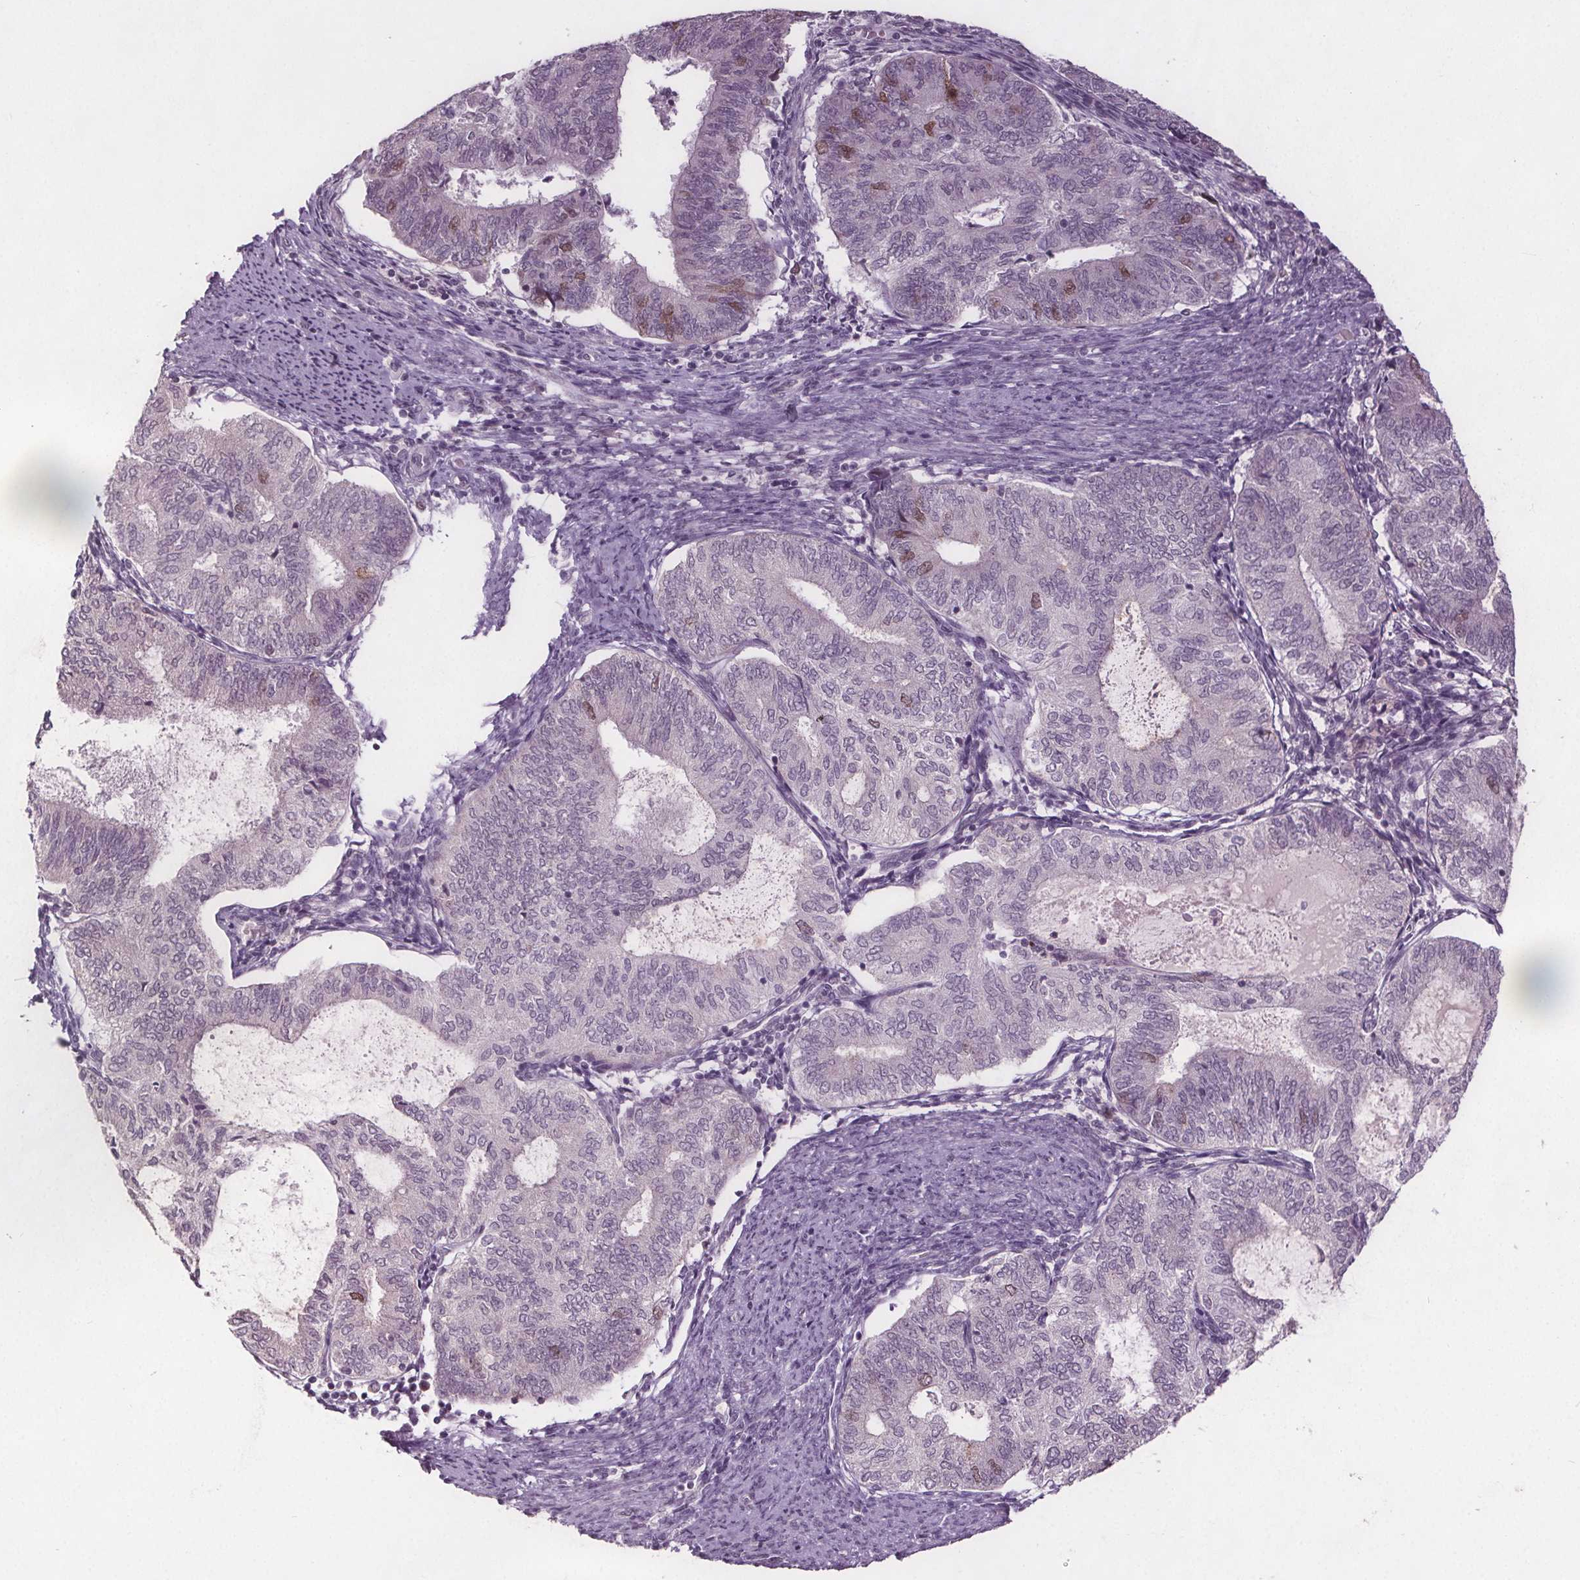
{"staining": {"intensity": "moderate", "quantity": "<25%", "location": "cytoplasmic/membranous,nuclear"}, "tissue": "endometrial cancer", "cell_type": "Tumor cells", "image_type": "cancer", "snomed": [{"axis": "morphology", "description": "Adenocarcinoma, NOS"}, {"axis": "topography", "description": "Endometrium"}], "caption": "Endometrial cancer stained for a protein exhibits moderate cytoplasmic/membranous and nuclear positivity in tumor cells.", "gene": "CENPF", "patient": {"sex": "female", "age": 65}}